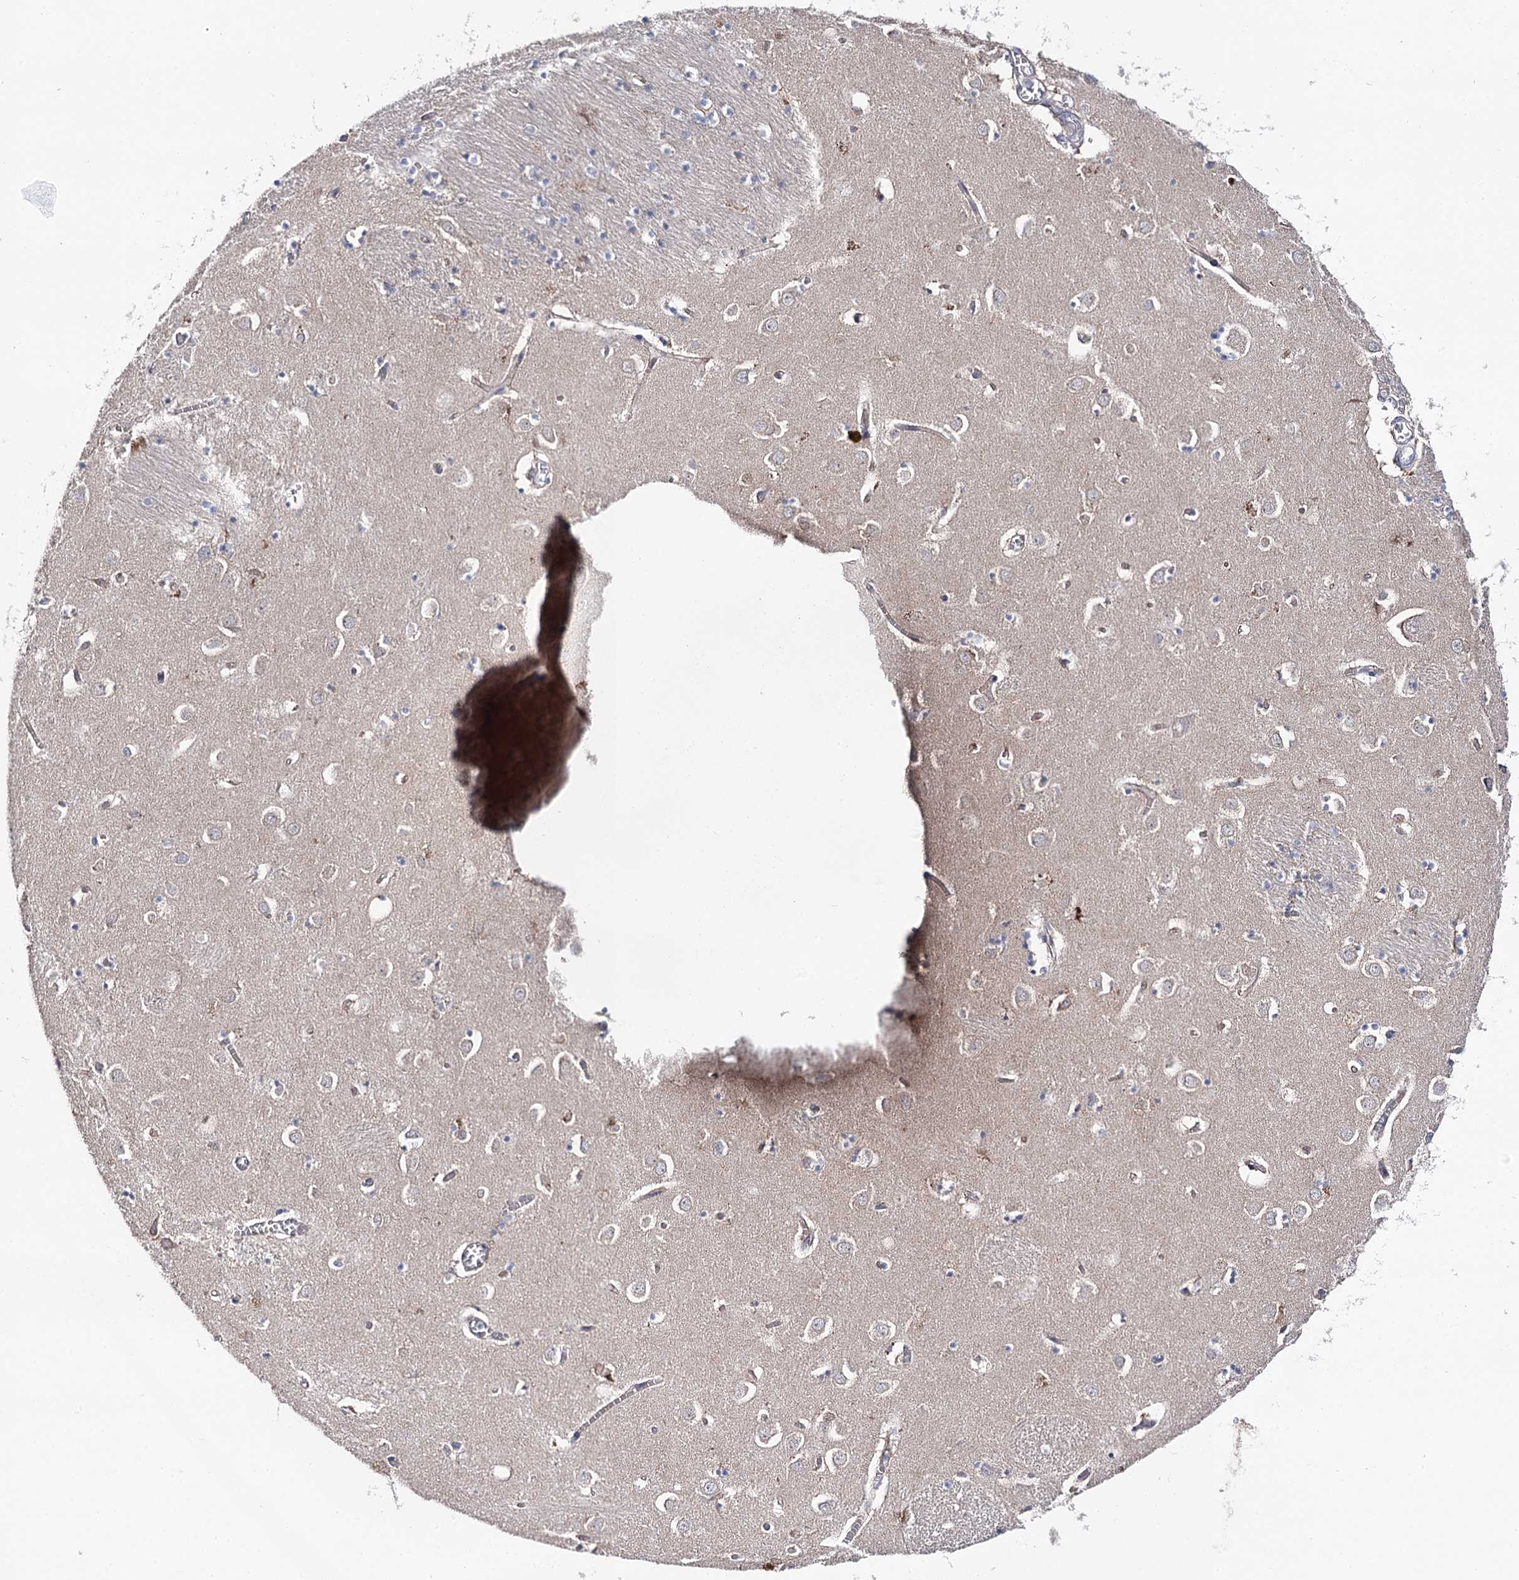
{"staining": {"intensity": "negative", "quantity": "none", "location": "none"}, "tissue": "caudate", "cell_type": "Glial cells", "image_type": "normal", "snomed": [{"axis": "morphology", "description": "Normal tissue, NOS"}, {"axis": "topography", "description": "Lateral ventricle wall"}], "caption": "This is an immunohistochemistry (IHC) histopathology image of benign human caudate. There is no staining in glial cells.", "gene": "LRRC14B", "patient": {"sex": "male", "age": 70}}